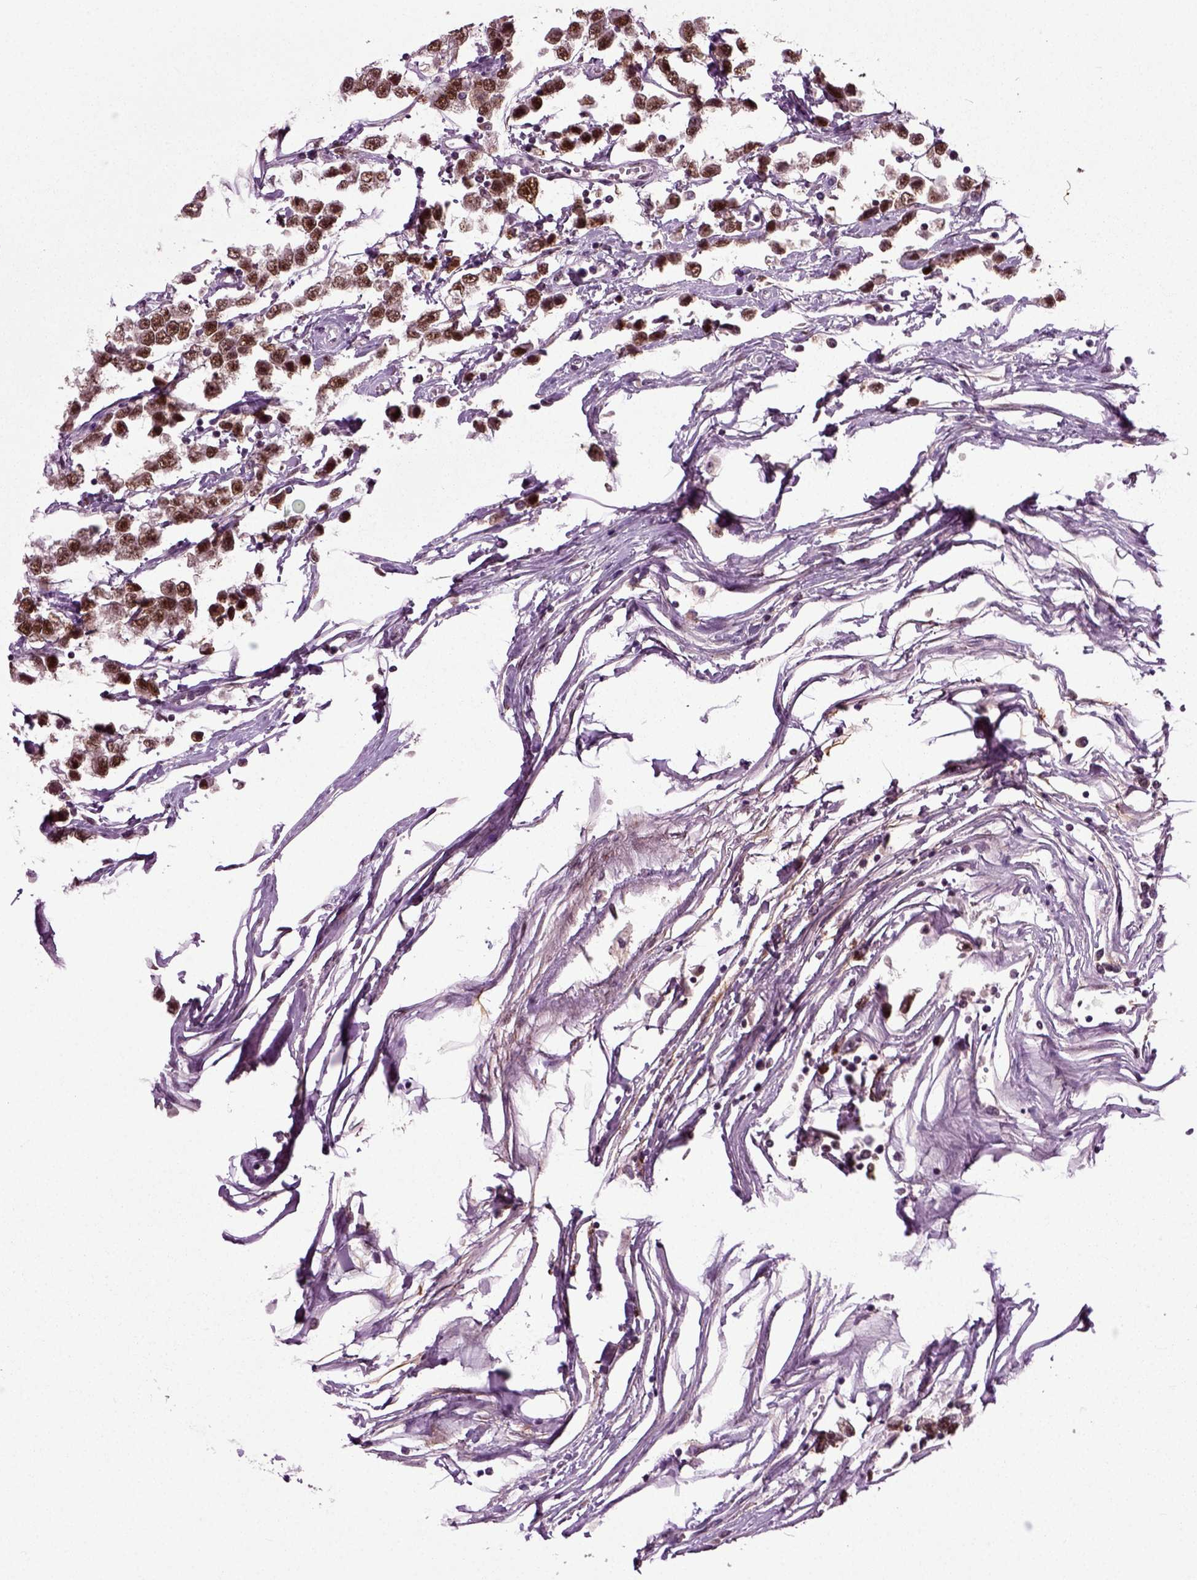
{"staining": {"intensity": "strong", "quantity": ">75%", "location": "nuclear"}, "tissue": "testis cancer", "cell_type": "Tumor cells", "image_type": "cancer", "snomed": [{"axis": "morphology", "description": "Seminoma, NOS"}, {"axis": "topography", "description": "Testis"}], "caption": "There is high levels of strong nuclear staining in tumor cells of seminoma (testis), as demonstrated by immunohistochemical staining (brown color).", "gene": "RCOR3", "patient": {"sex": "male", "age": 34}}